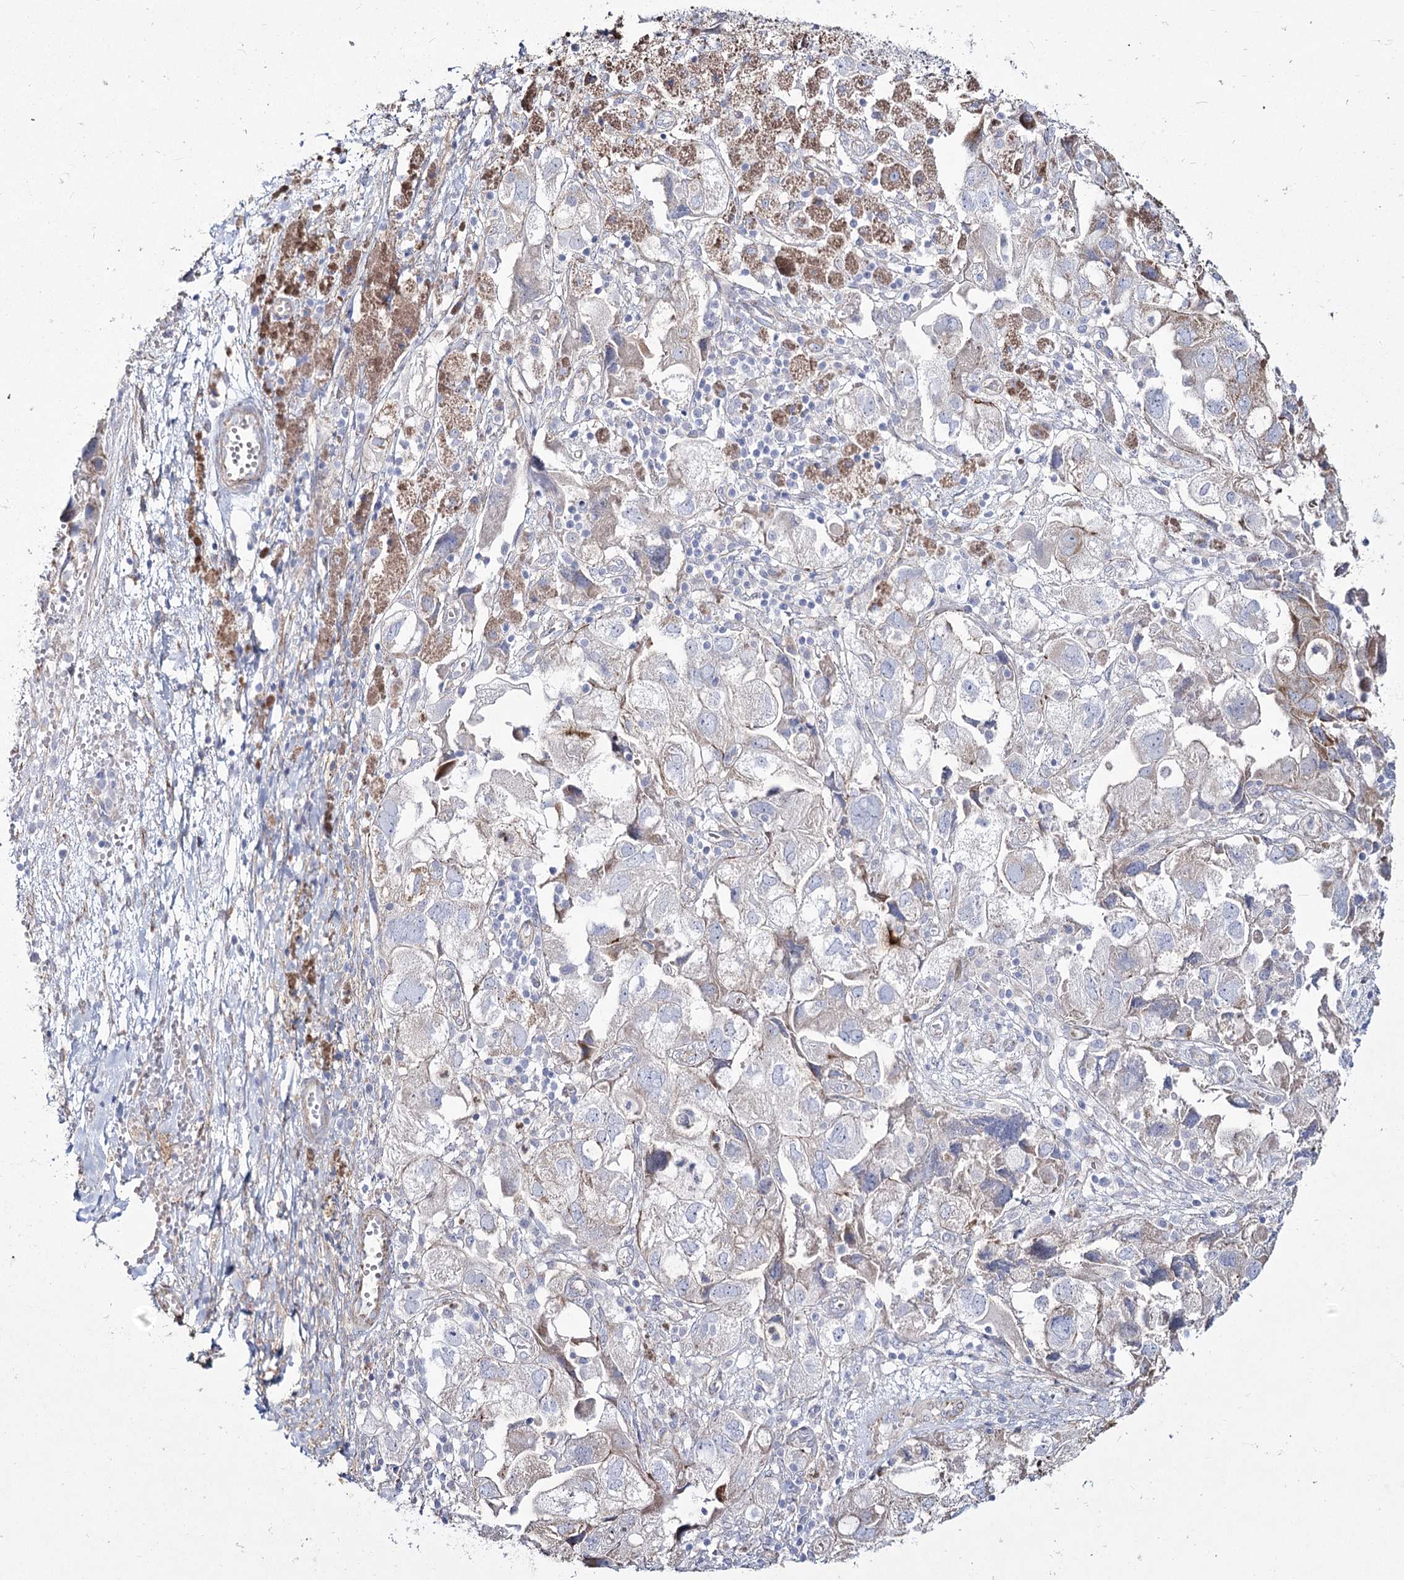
{"staining": {"intensity": "weak", "quantity": "<25%", "location": "cytoplasmic/membranous"}, "tissue": "ovarian cancer", "cell_type": "Tumor cells", "image_type": "cancer", "snomed": [{"axis": "morphology", "description": "Carcinoma, NOS"}, {"axis": "morphology", "description": "Cystadenocarcinoma, serous, NOS"}, {"axis": "topography", "description": "Ovary"}], "caption": "DAB (3,3'-diaminobenzidine) immunohistochemical staining of ovarian cancer (carcinoma) shows no significant positivity in tumor cells.", "gene": "ME3", "patient": {"sex": "female", "age": 69}}